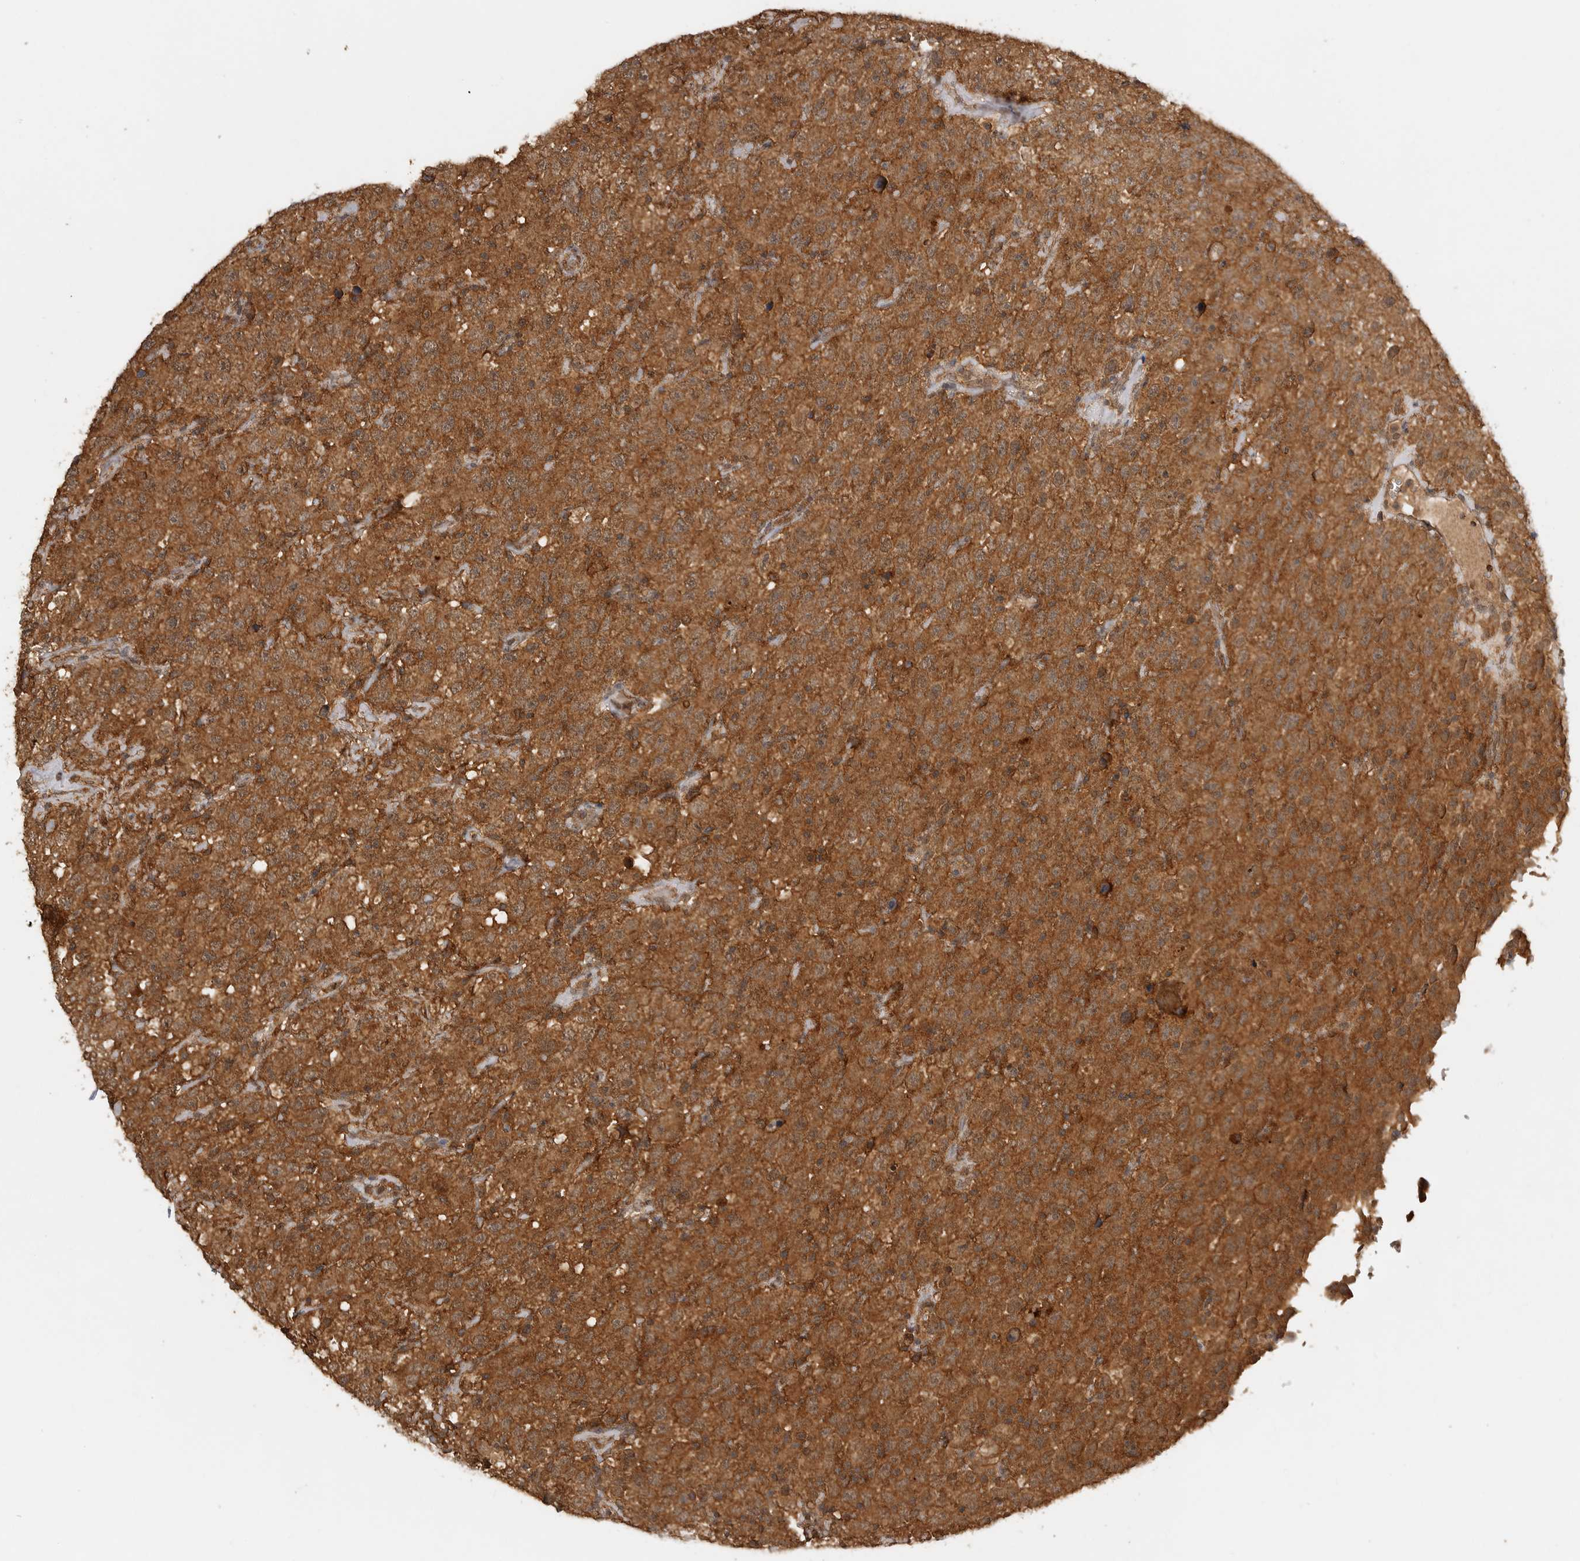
{"staining": {"intensity": "moderate", "quantity": ">75%", "location": "cytoplasmic/membranous,nuclear"}, "tissue": "testis cancer", "cell_type": "Tumor cells", "image_type": "cancer", "snomed": [{"axis": "morphology", "description": "Seminoma, NOS"}, {"axis": "topography", "description": "Testis"}], "caption": "The photomicrograph demonstrates staining of testis cancer (seminoma), revealing moderate cytoplasmic/membranous and nuclear protein expression (brown color) within tumor cells.", "gene": "ICOSLG", "patient": {"sex": "male", "age": 41}}